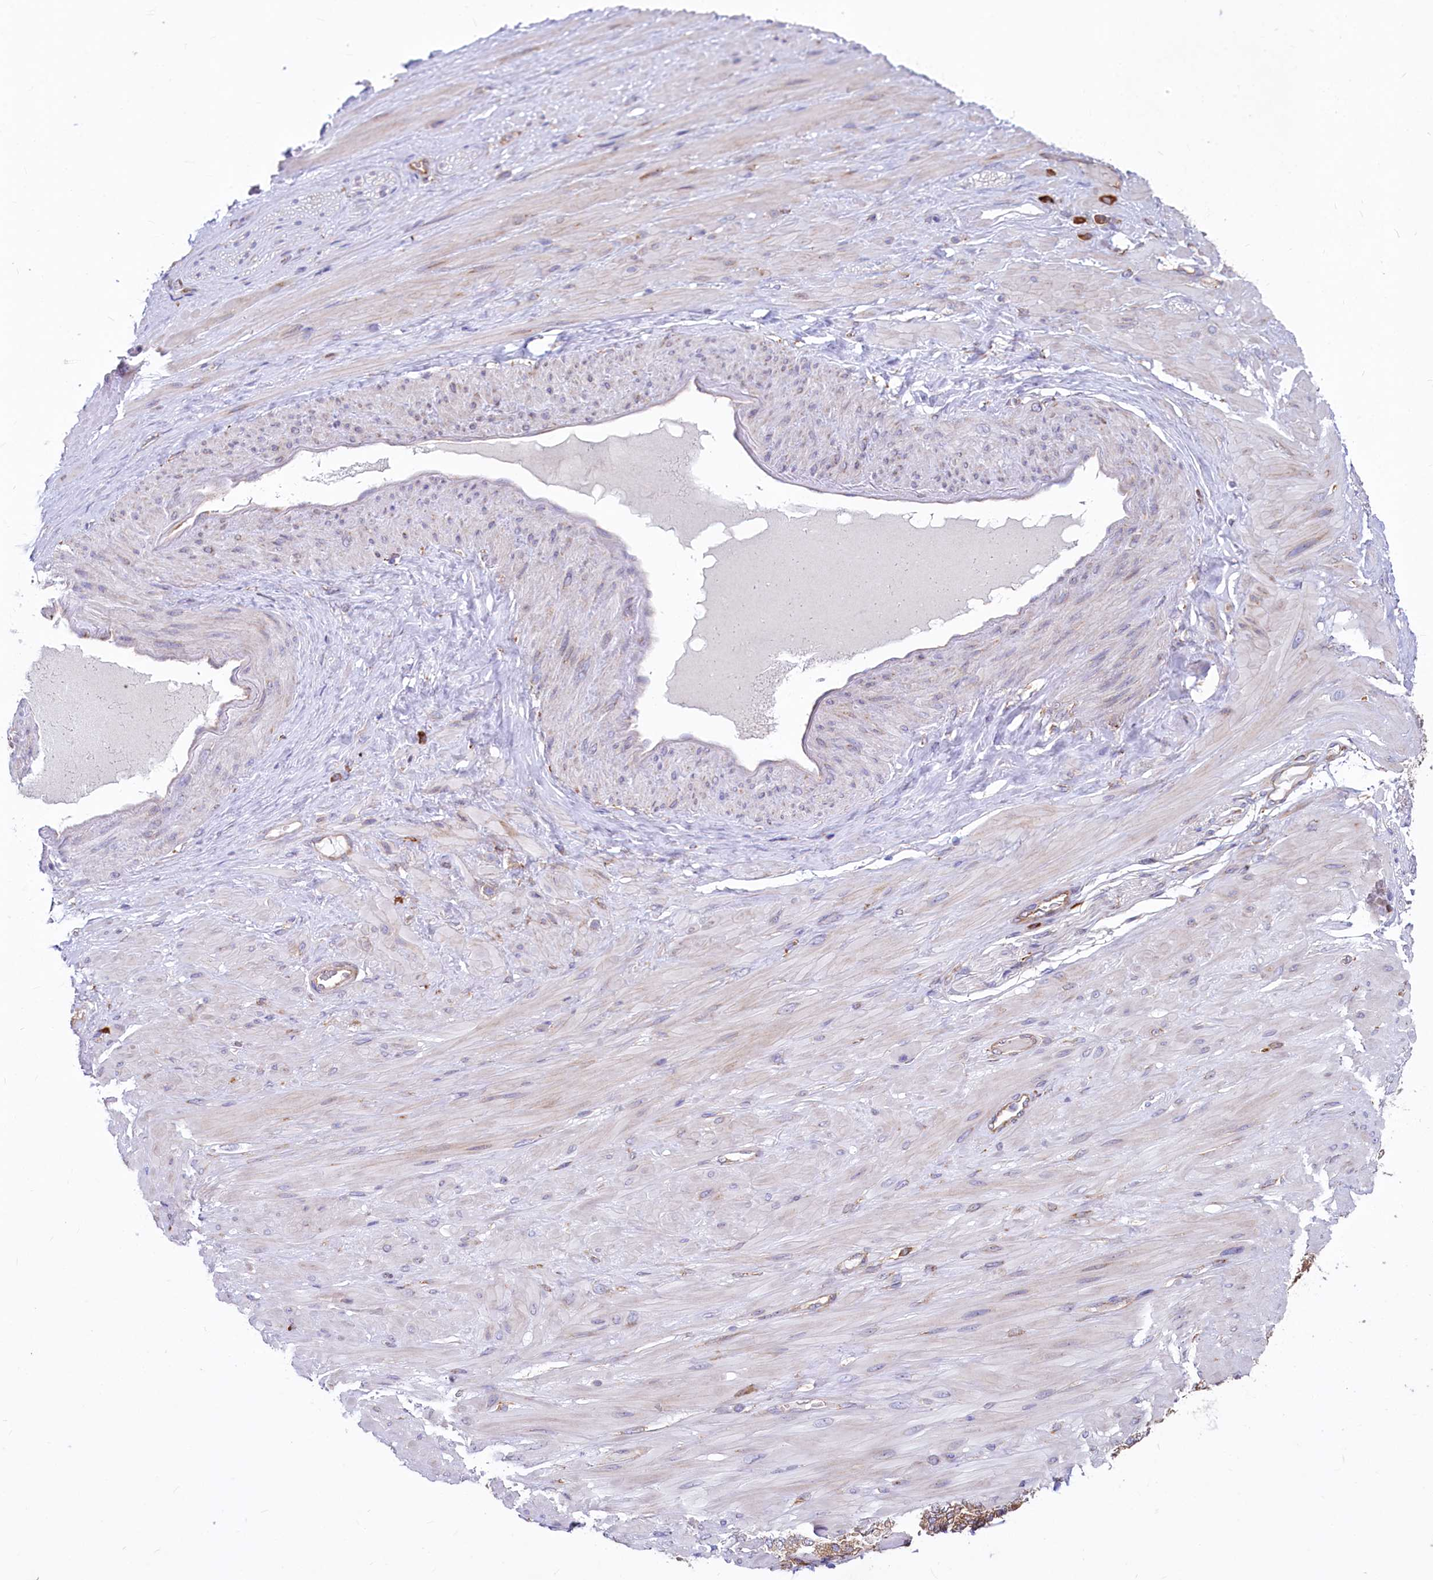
{"staining": {"intensity": "negative", "quantity": "none", "location": "none"}, "tissue": "adipose tissue", "cell_type": "Adipocytes", "image_type": "normal", "snomed": [{"axis": "morphology", "description": "Normal tissue, NOS"}, {"axis": "morphology", "description": "Adenocarcinoma, Low grade"}, {"axis": "topography", "description": "Prostate"}, {"axis": "topography", "description": "Peripheral nerve tissue"}], "caption": "Human adipose tissue stained for a protein using immunohistochemistry demonstrates no expression in adipocytes.", "gene": "CHID1", "patient": {"sex": "male", "age": 63}}